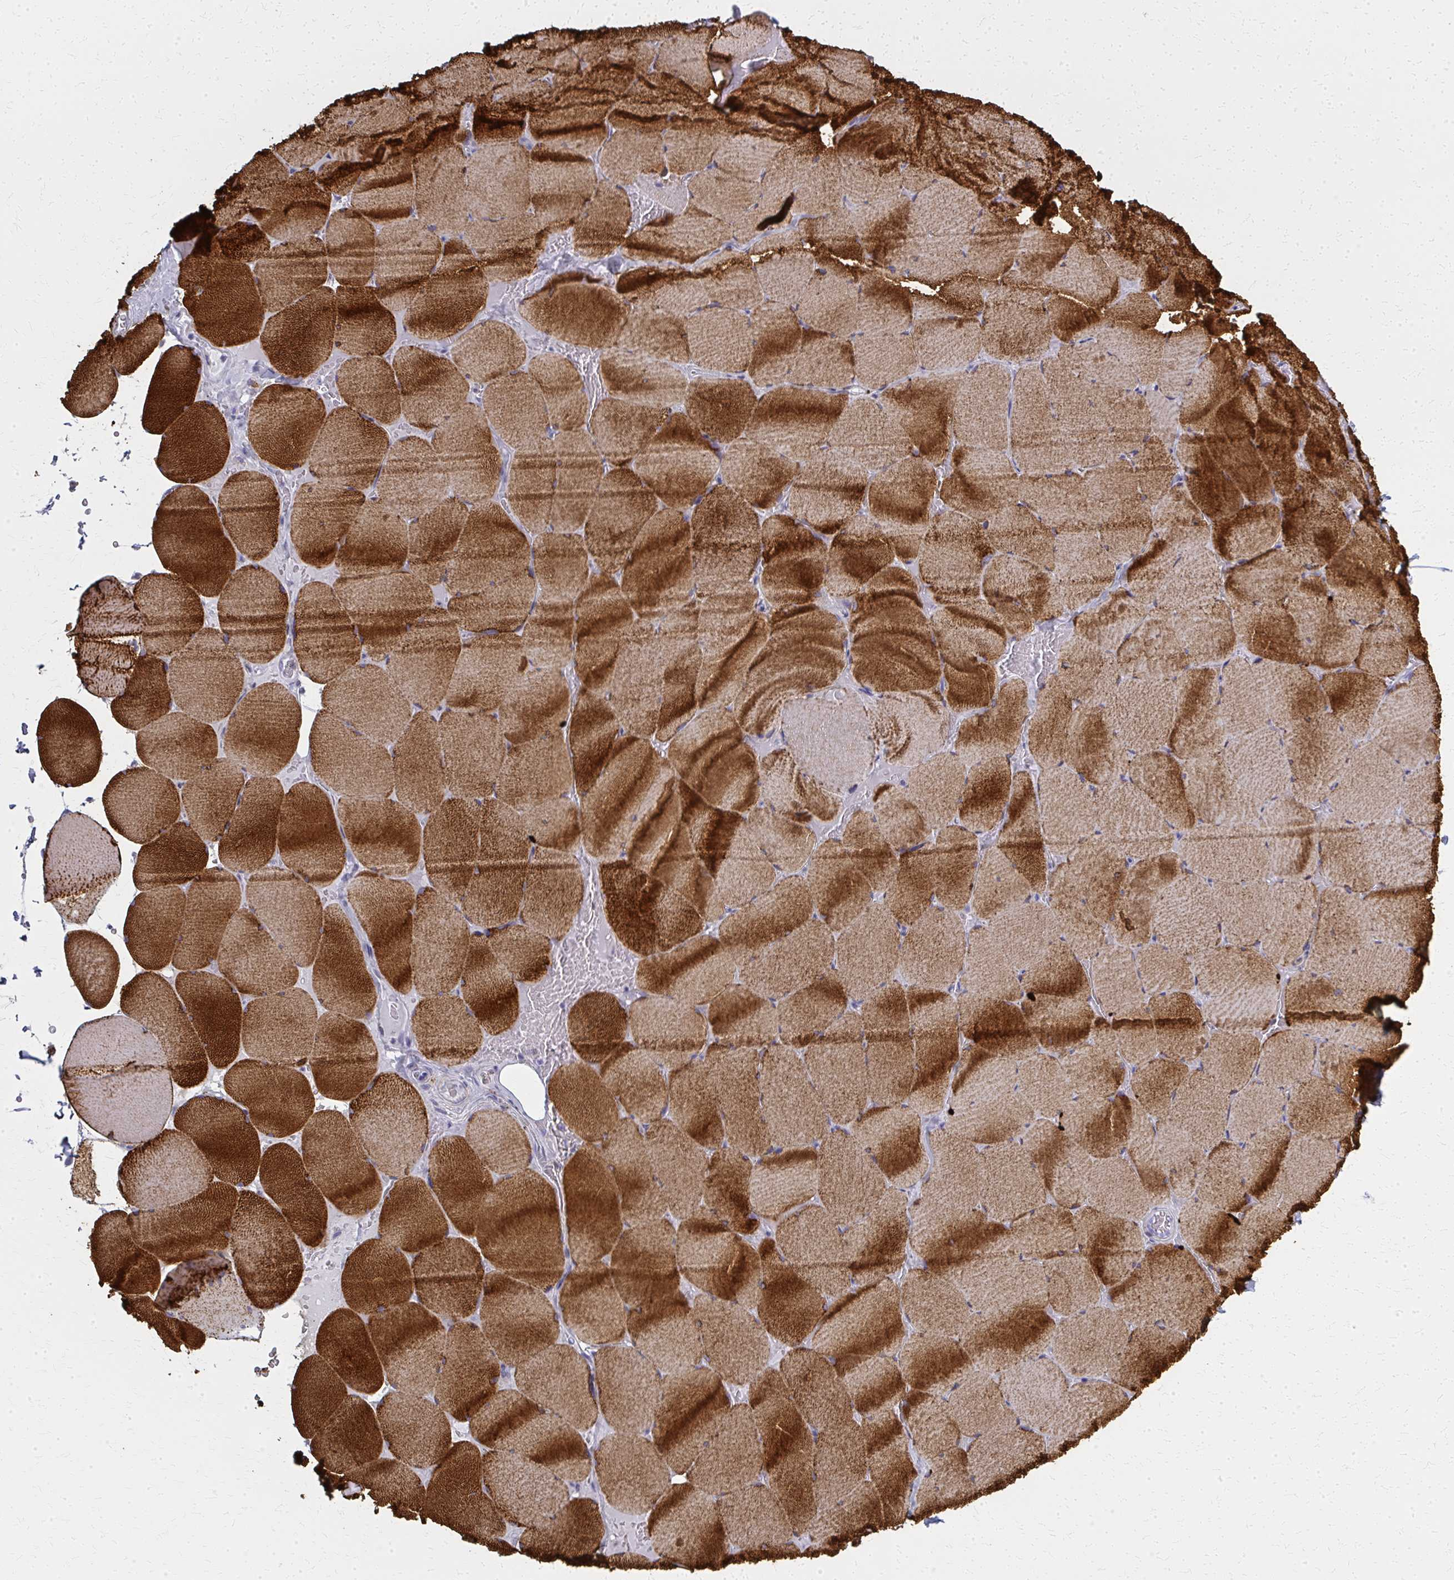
{"staining": {"intensity": "strong", "quantity": ">75%", "location": "cytoplasmic/membranous"}, "tissue": "skeletal muscle", "cell_type": "Myocytes", "image_type": "normal", "snomed": [{"axis": "morphology", "description": "Normal tissue, NOS"}, {"axis": "topography", "description": "Skeletal muscle"}, {"axis": "topography", "description": "Head-Neck"}], "caption": "Brown immunohistochemical staining in normal human skeletal muscle displays strong cytoplasmic/membranous expression in about >75% of myocytes.", "gene": "CASQ2", "patient": {"sex": "male", "age": 66}}